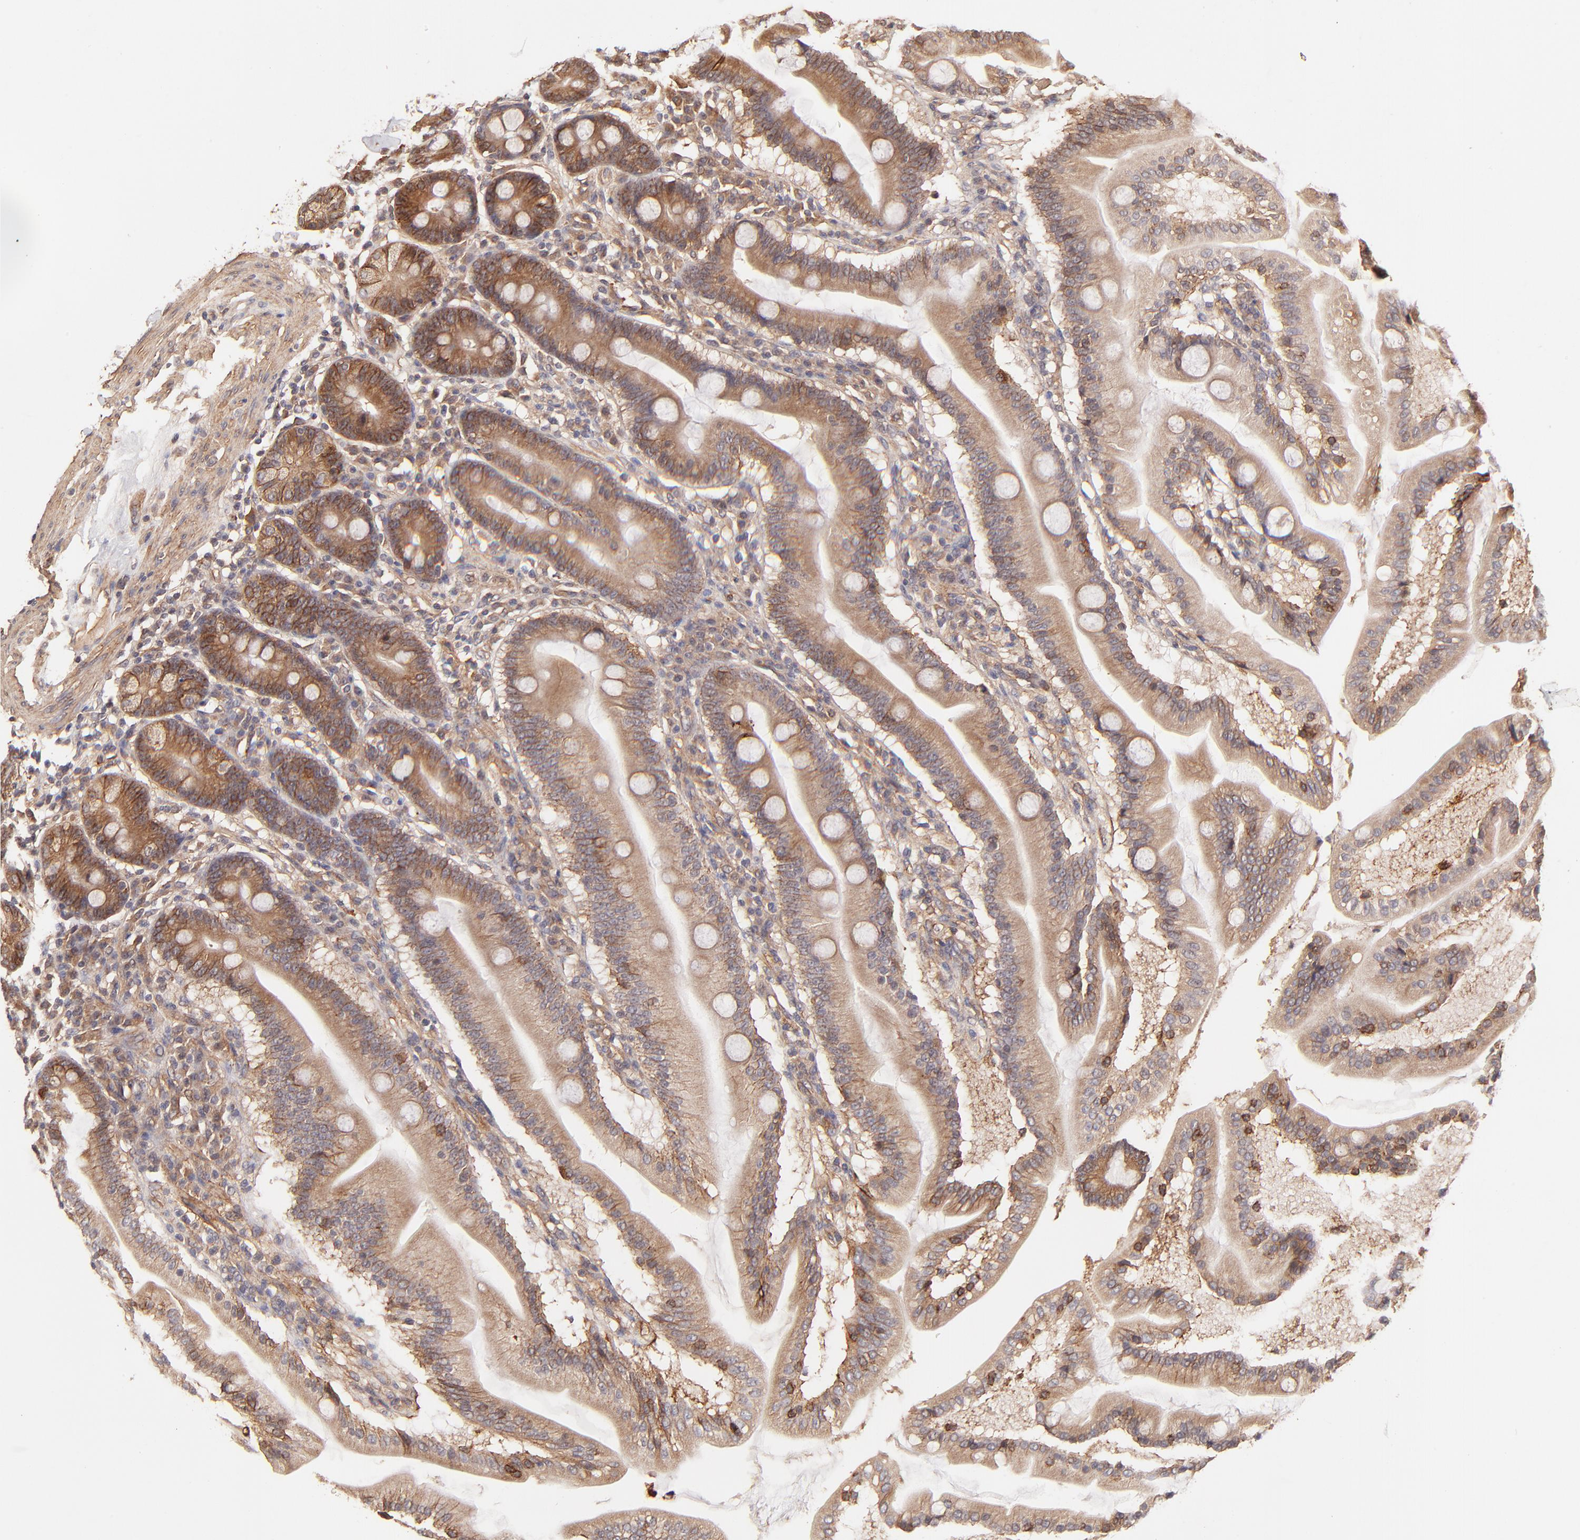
{"staining": {"intensity": "moderate", "quantity": ">75%", "location": "cytoplasmic/membranous"}, "tissue": "duodenum", "cell_type": "Glandular cells", "image_type": "normal", "snomed": [{"axis": "morphology", "description": "Normal tissue, NOS"}, {"axis": "topography", "description": "Duodenum"}], "caption": "Glandular cells demonstrate medium levels of moderate cytoplasmic/membranous staining in approximately >75% of cells in normal duodenum. The protein of interest is shown in brown color, while the nuclei are stained blue.", "gene": "ITGB1", "patient": {"sex": "female", "age": 64}}